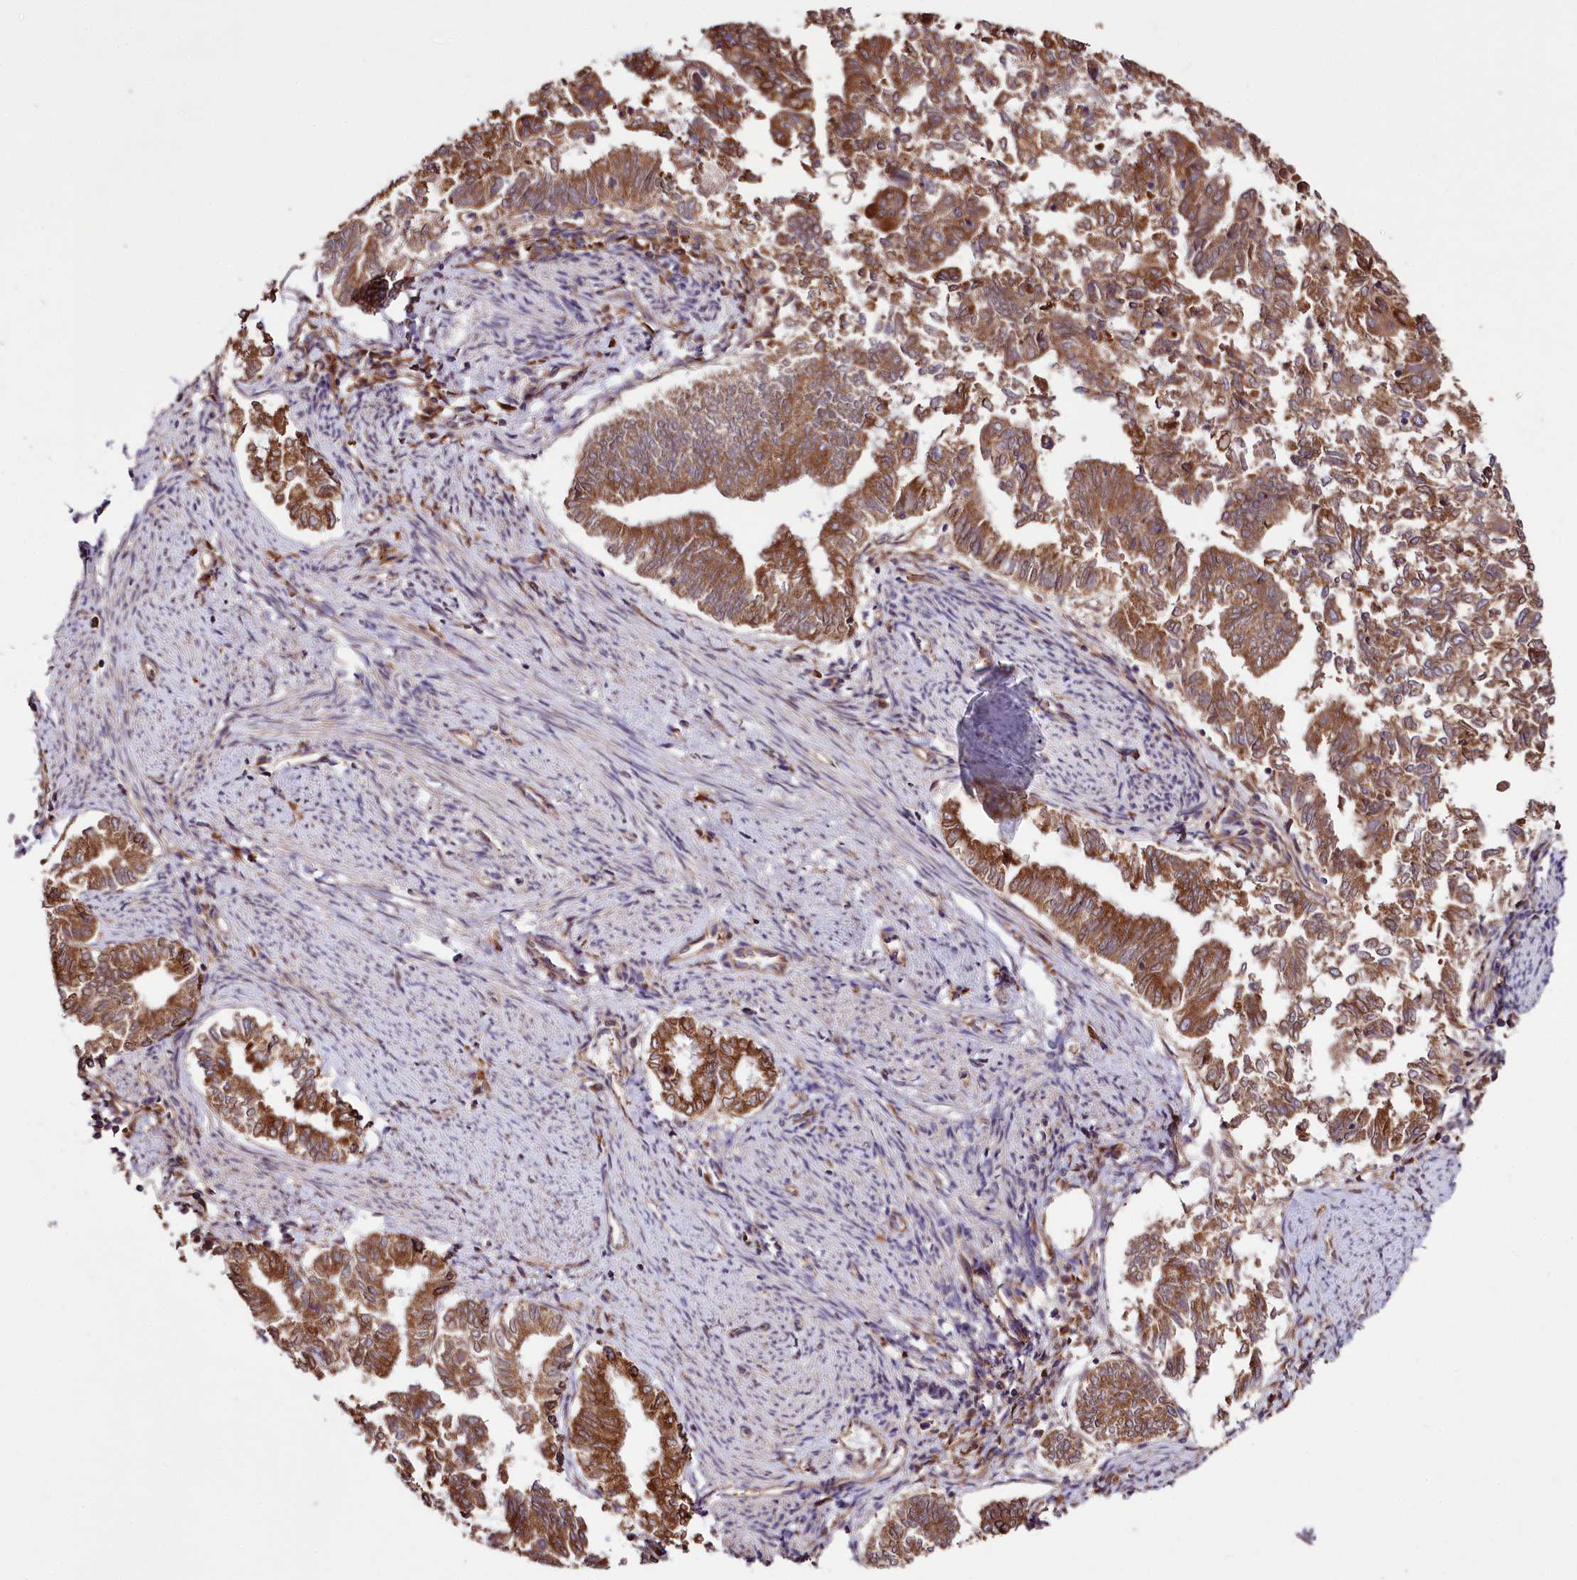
{"staining": {"intensity": "moderate", "quantity": ">75%", "location": "cytoplasmic/membranous"}, "tissue": "endometrial cancer", "cell_type": "Tumor cells", "image_type": "cancer", "snomed": [{"axis": "morphology", "description": "Adenocarcinoma, NOS"}, {"axis": "topography", "description": "Endometrium"}], "caption": "Immunohistochemical staining of endometrial cancer shows medium levels of moderate cytoplasmic/membranous staining in approximately >75% of tumor cells.", "gene": "CEP295", "patient": {"sex": "female", "age": 79}}